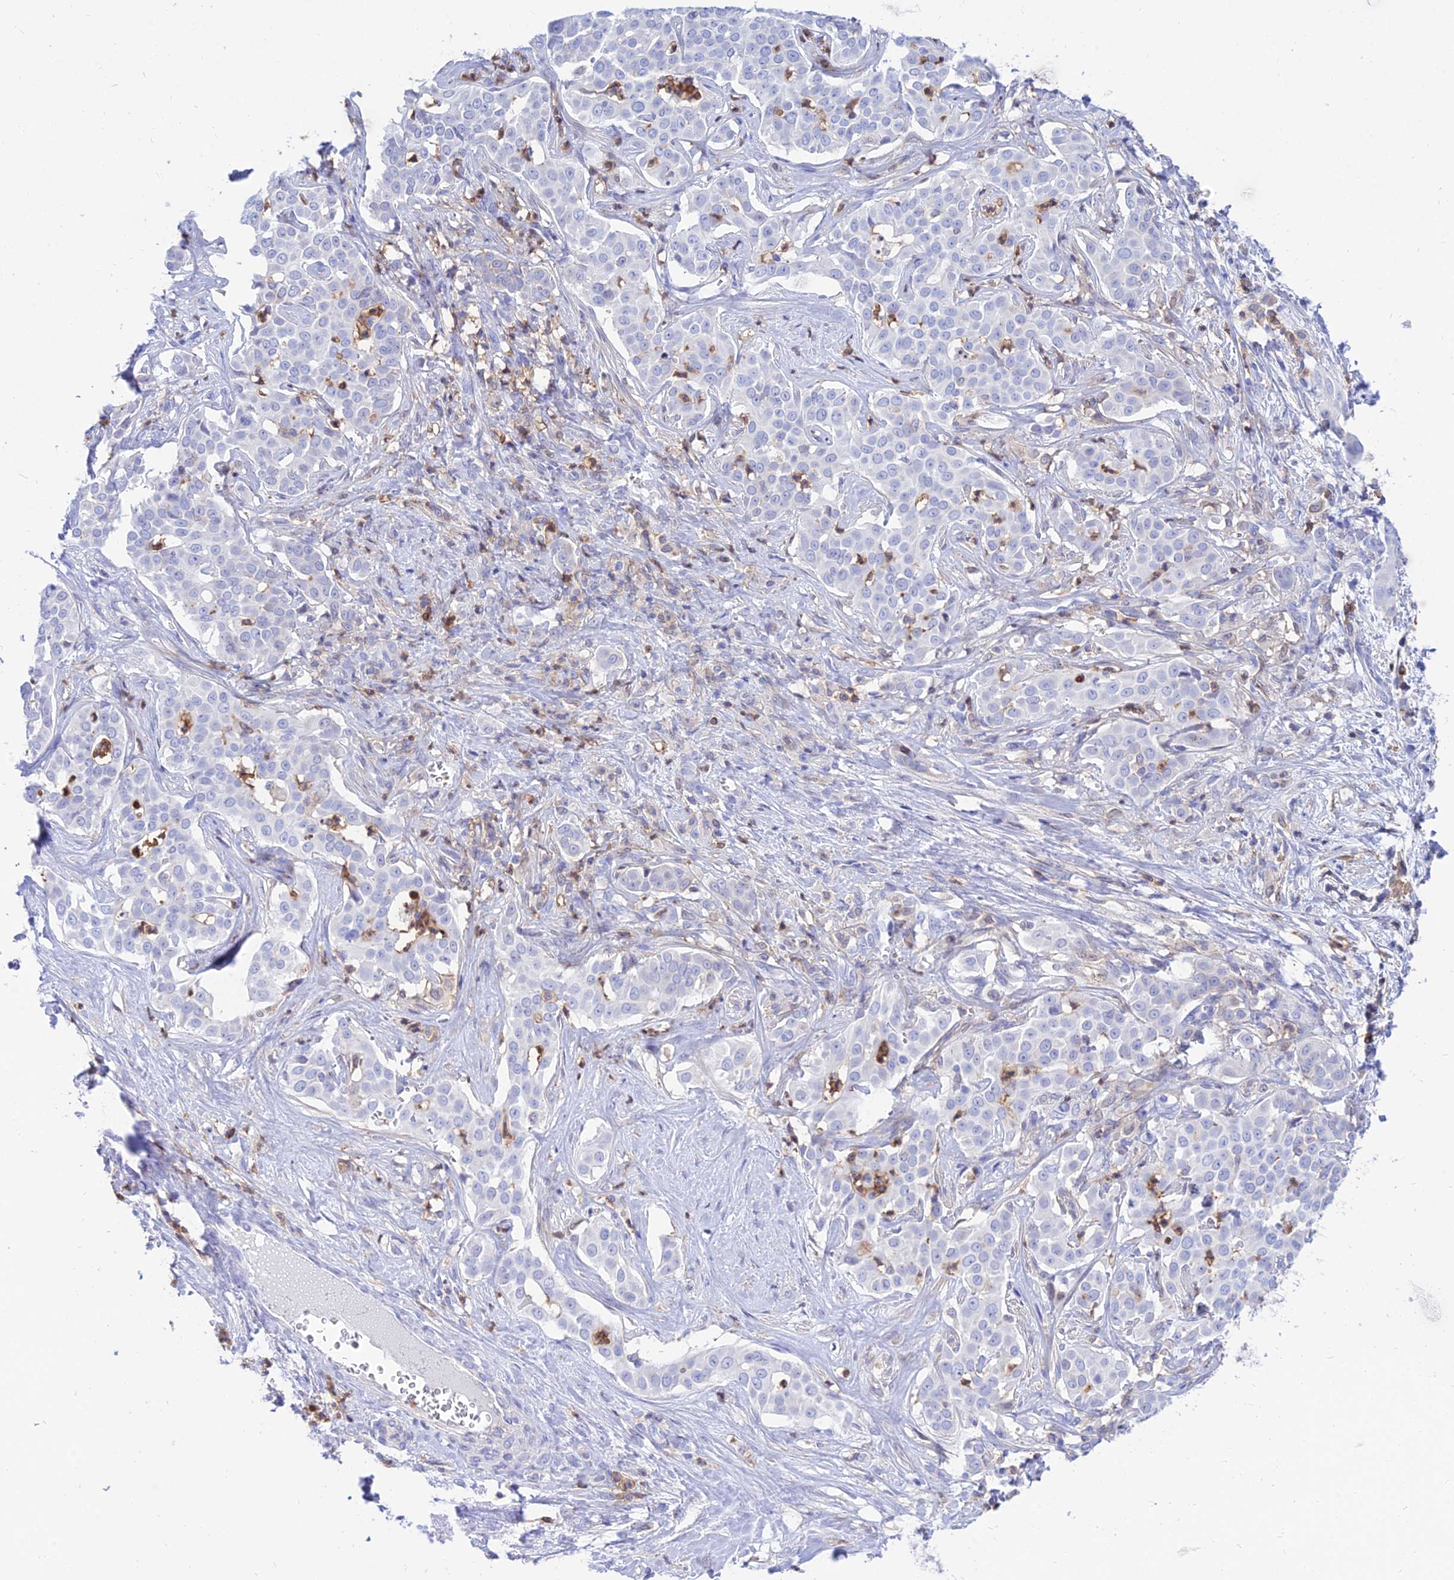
{"staining": {"intensity": "negative", "quantity": "none", "location": "none"}, "tissue": "liver cancer", "cell_type": "Tumor cells", "image_type": "cancer", "snomed": [{"axis": "morphology", "description": "Cholangiocarcinoma"}, {"axis": "topography", "description": "Liver"}], "caption": "Immunohistochemistry image of neoplastic tissue: liver cancer stained with DAB demonstrates no significant protein positivity in tumor cells.", "gene": "SREK1IP1", "patient": {"sex": "male", "age": 67}}